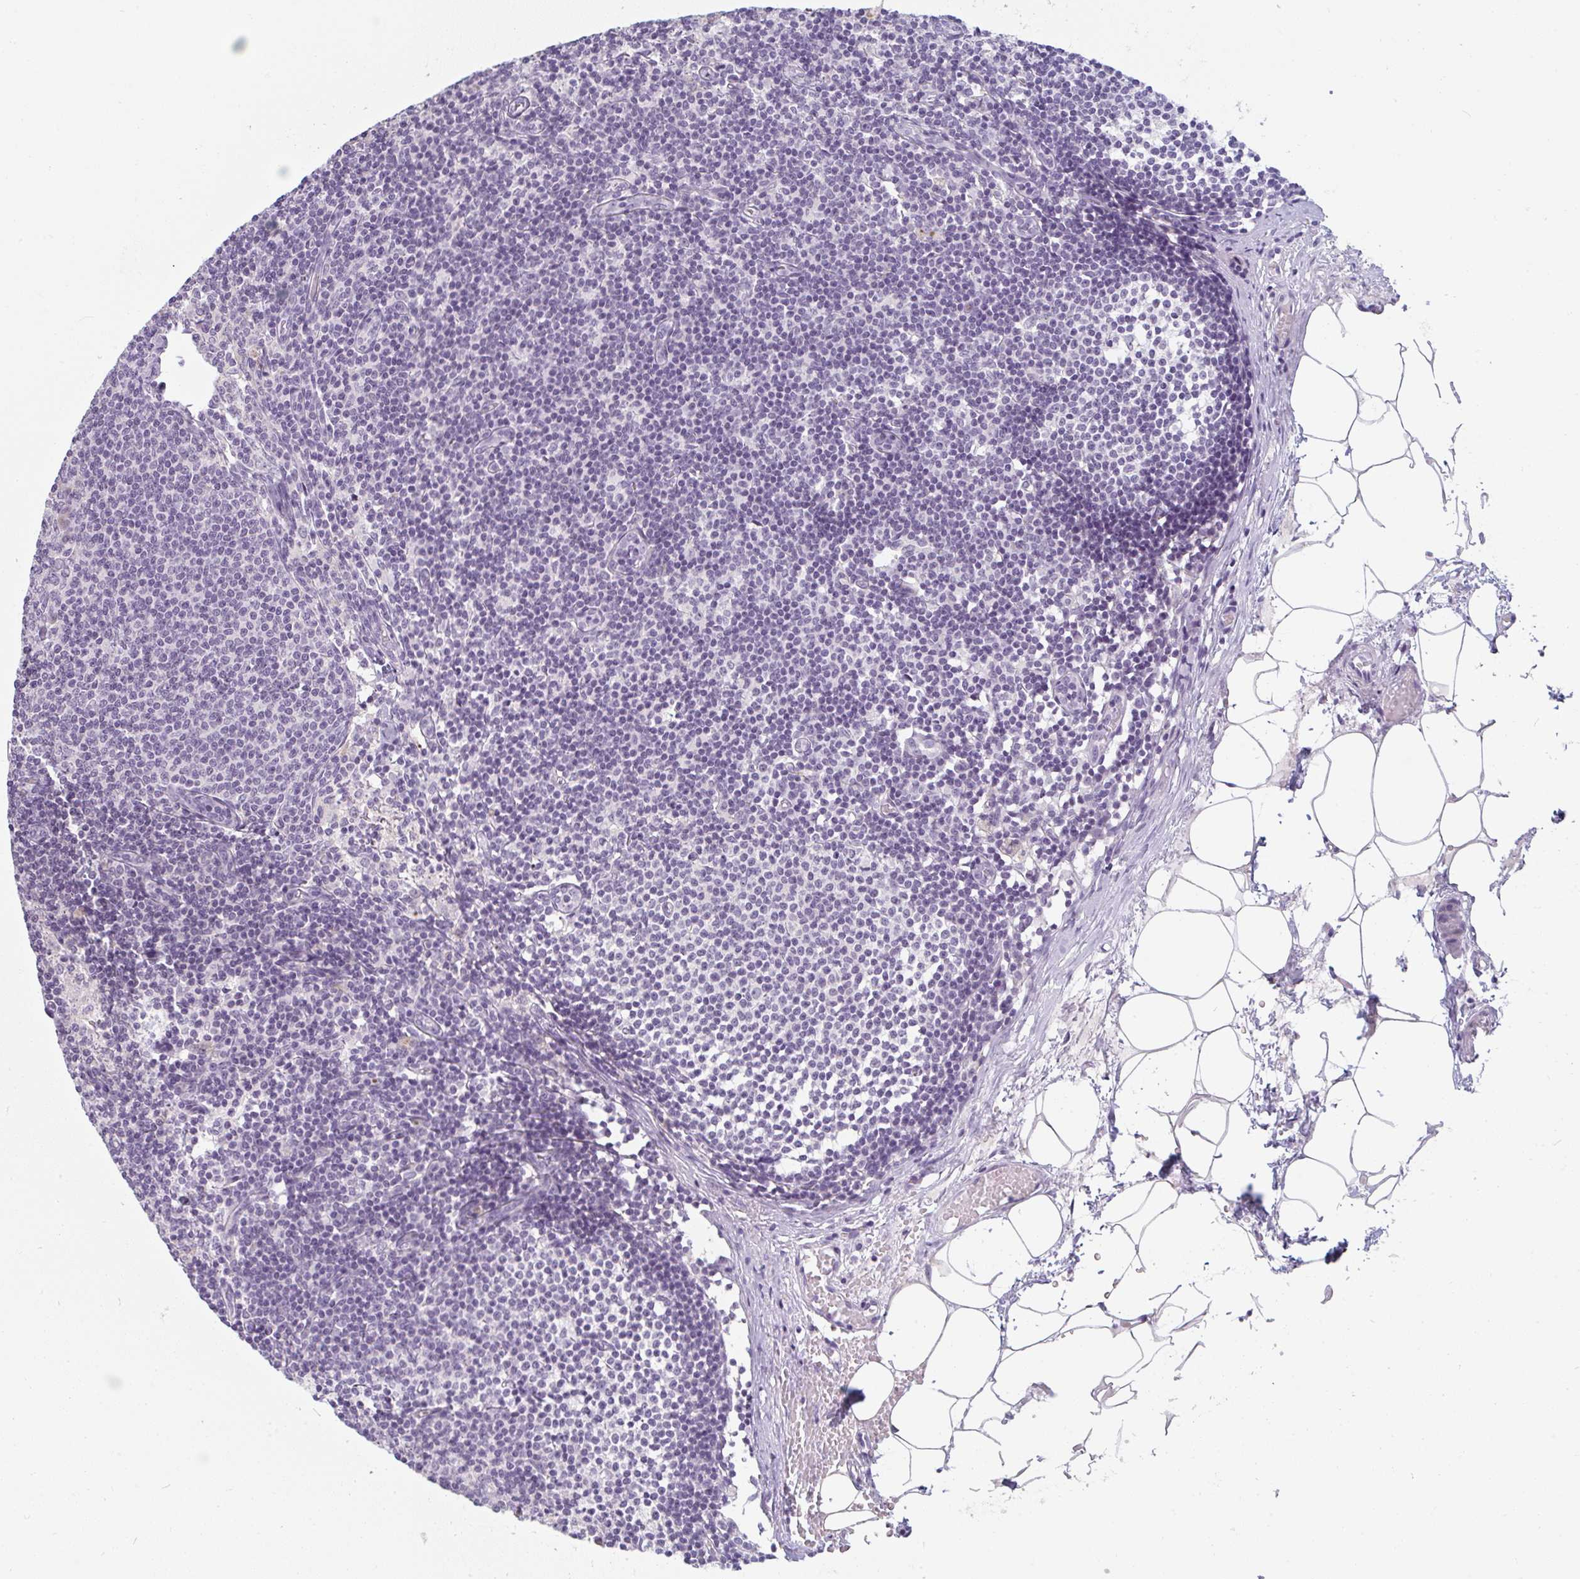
{"staining": {"intensity": "negative", "quantity": "none", "location": "none"}, "tissue": "lymph node", "cell_type": "Germinal center cells", "image_type": "normal", "snomed": [{"axis": "morphology", "description": "Normal tissue, NOS"}, {"axis": "topography", "description": "Lymph node"}], "caption": "Immunohistochemistry of normal lymph node displays no positivity in germinal center cells.", "gene": "PPFIA4", "patient": {"sex": "male", "age": 49}}